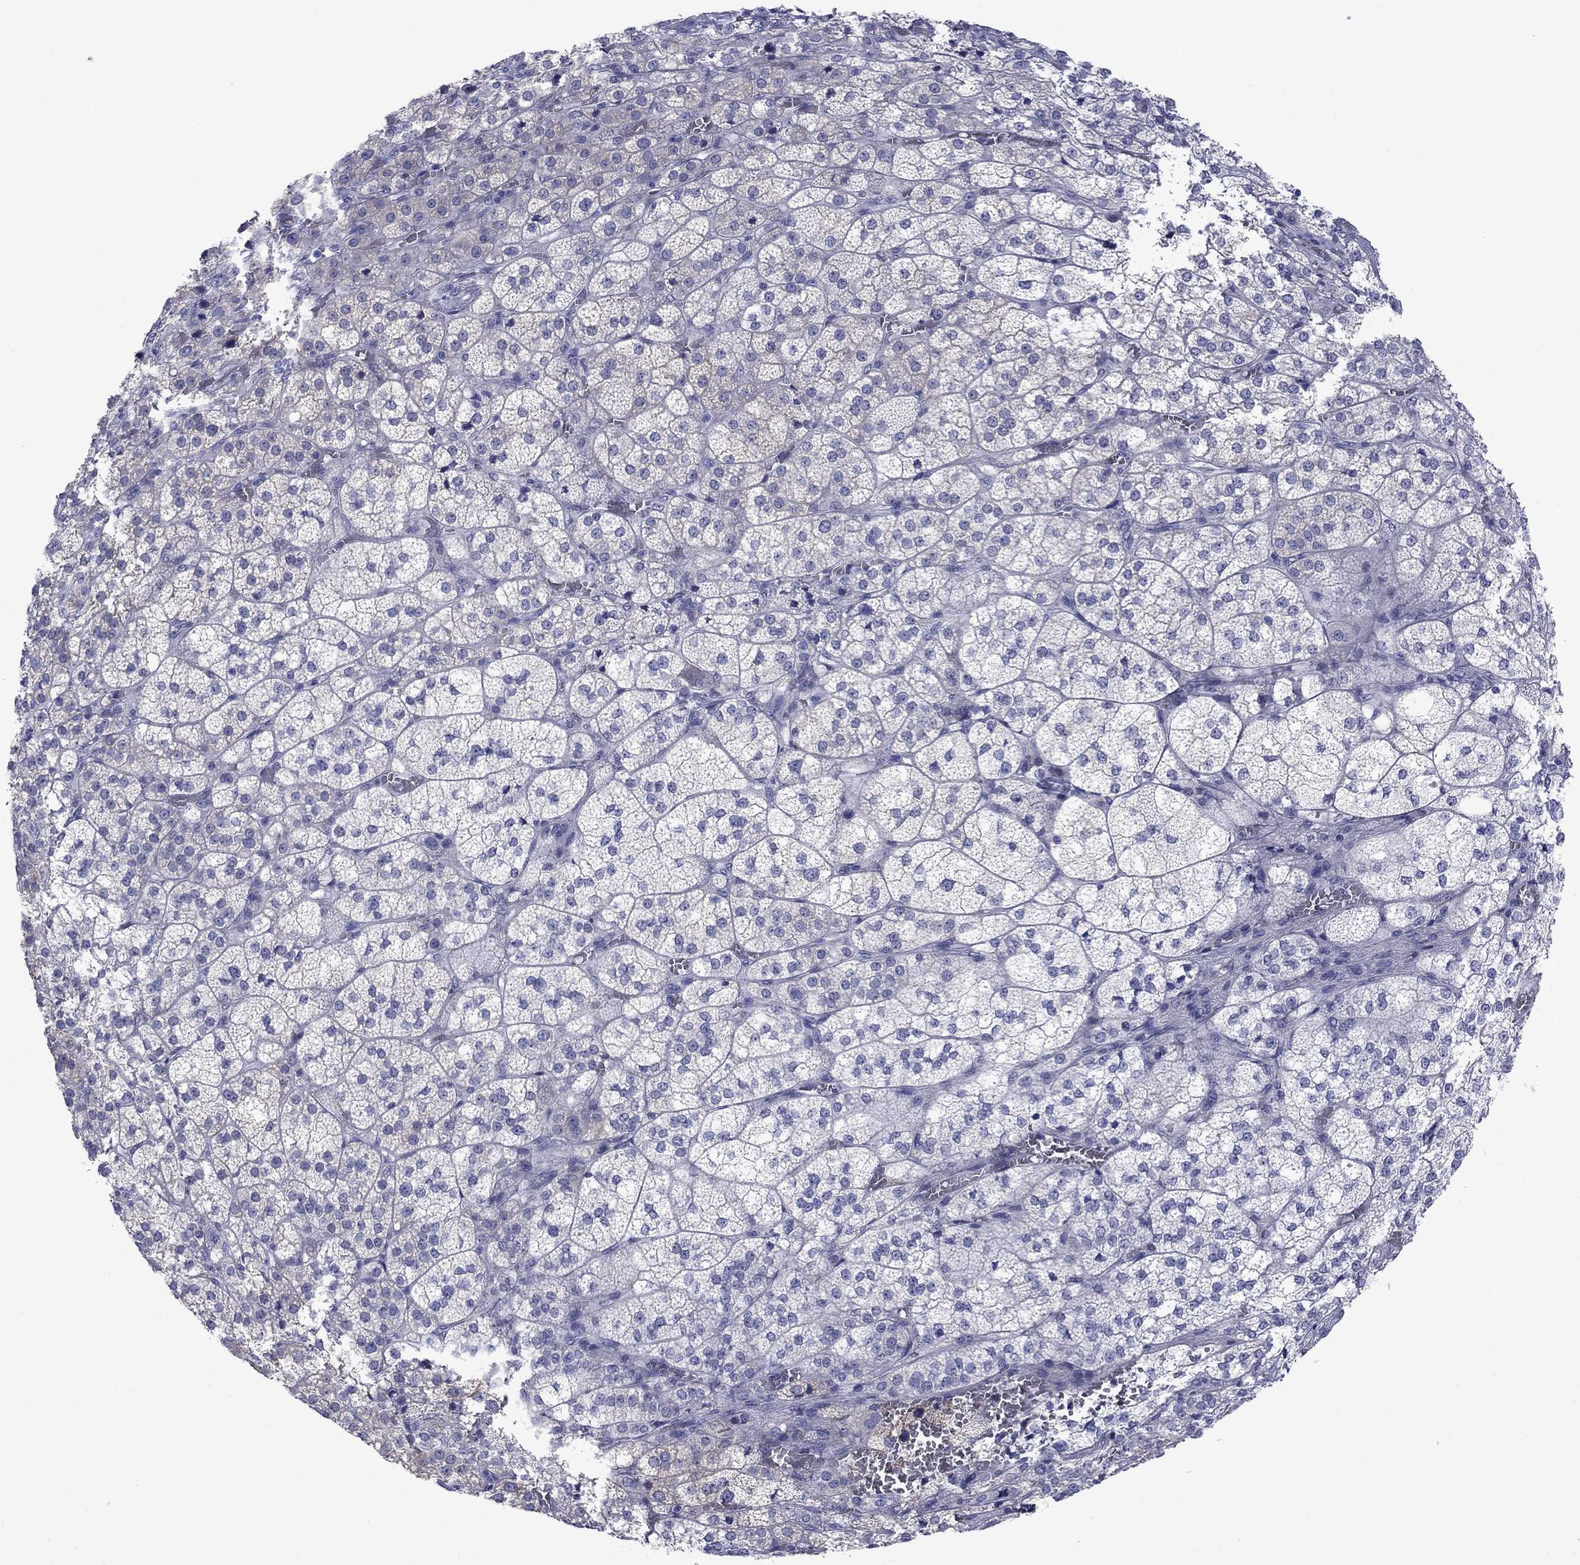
{"staining": {"intensity": "negative", "quantity": "none", "location": "none"}, "tissue": "adrenal gland", "cell_type": "Glandular cells", "image_type": "normal", "snomed": [{"axis": "morphology", "description": "Normal tissue, NOS"}, {"axis": "topography", "description": "Adrenal gland"}], "caption": "The micrograph displays no significant positivity in glandular cells of adrenal gland.", "gene": "TMPRSS11A", "patient": {"sex": "female", "age": 60}}